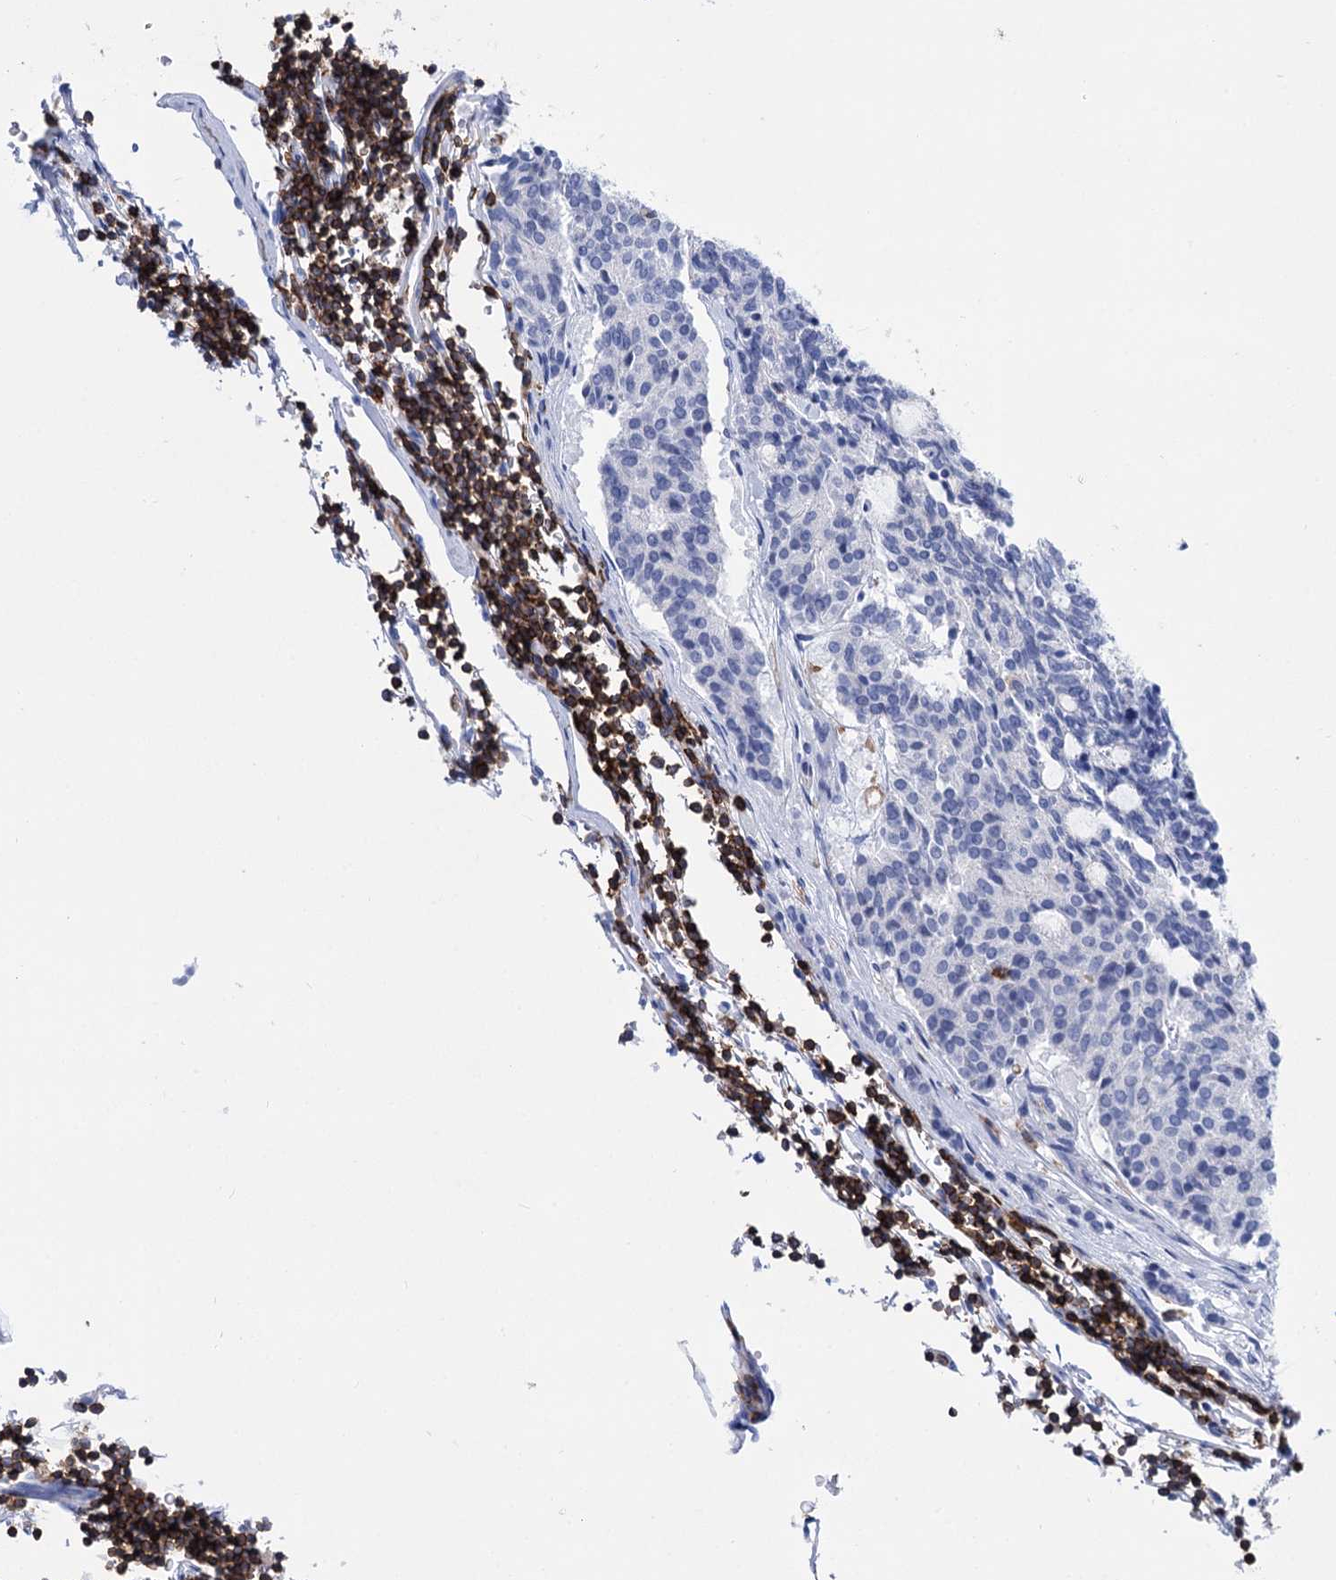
{"staining": {"intensity": "negative", "quantity": "none", "location": "none"}, "tissue": "carcinoid", "cell_type": "Tumor cells", "image_type": "cancer", "snomed": [{"axis": "morphology", "description": "Carcinoid, malignant, NOS"}, {"axis": "topography", "description": "Pancreas"}], "caption": "Immunohistochemistry of human carcinoid (malignant) shows no expression in tumor cells.", "gene": "DEF6", "patient": {"sex": "female", "age": 54}}